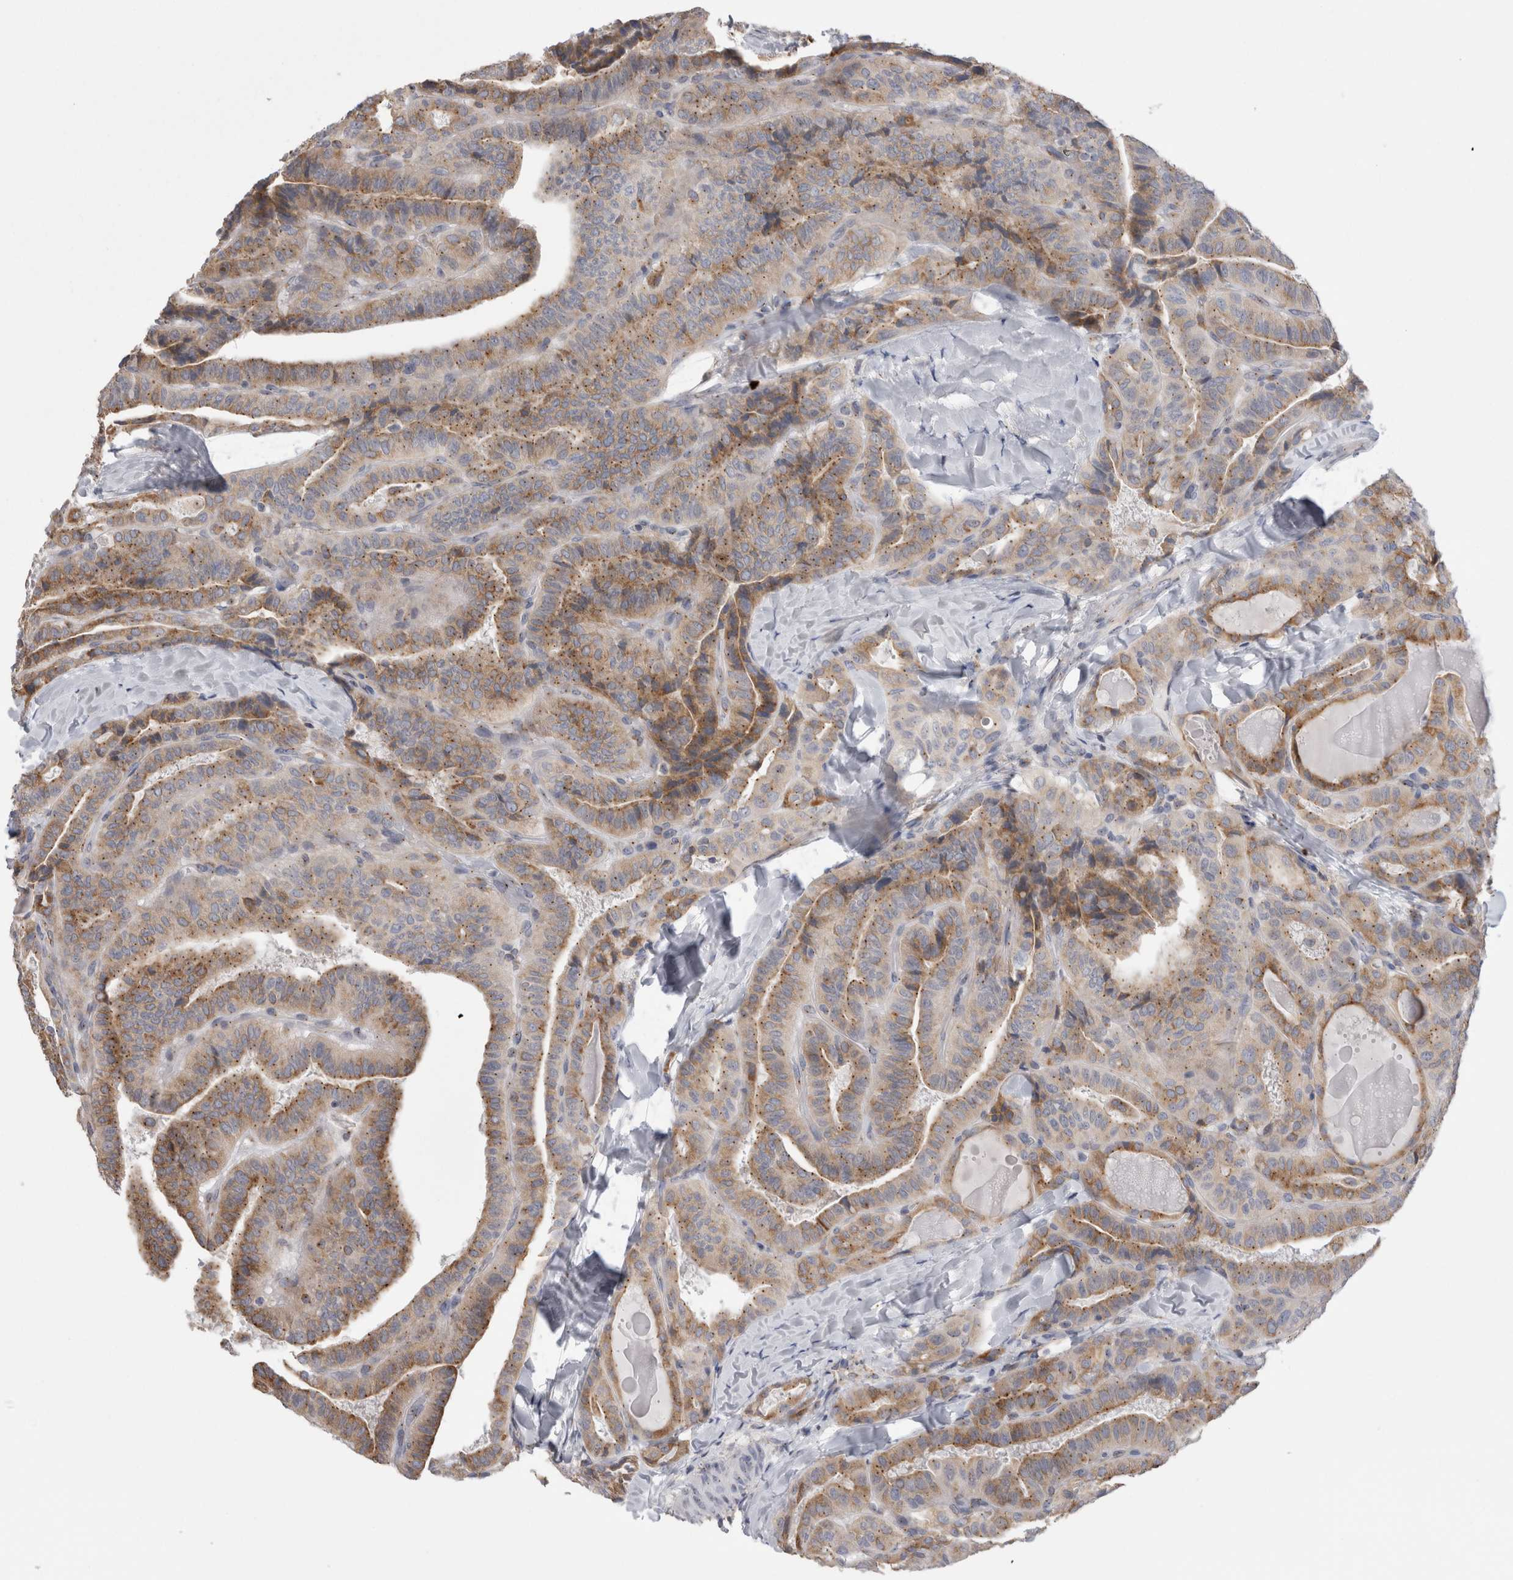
{"staining": {"intensity": "moderate", "quantity": "25%-75%", "location": "cytoplasmic/membranous"}, "tissue": "thyroid cancer", "cell_type": "Tumor cells", "image_type": "cancer", "snomed": [{"axis": "morphology", "description": "Papillary adenocarcinoma, NOS"}, {"axis": "topography", "description": "Thyroid gland"}], "caption": "Human papillary adenocarcinoma (thyroid) stained with a protein marker shows moderate staining in tumor cells.", "gene": "ZNF341", "patient": {"sex": "male", "age": 77}}